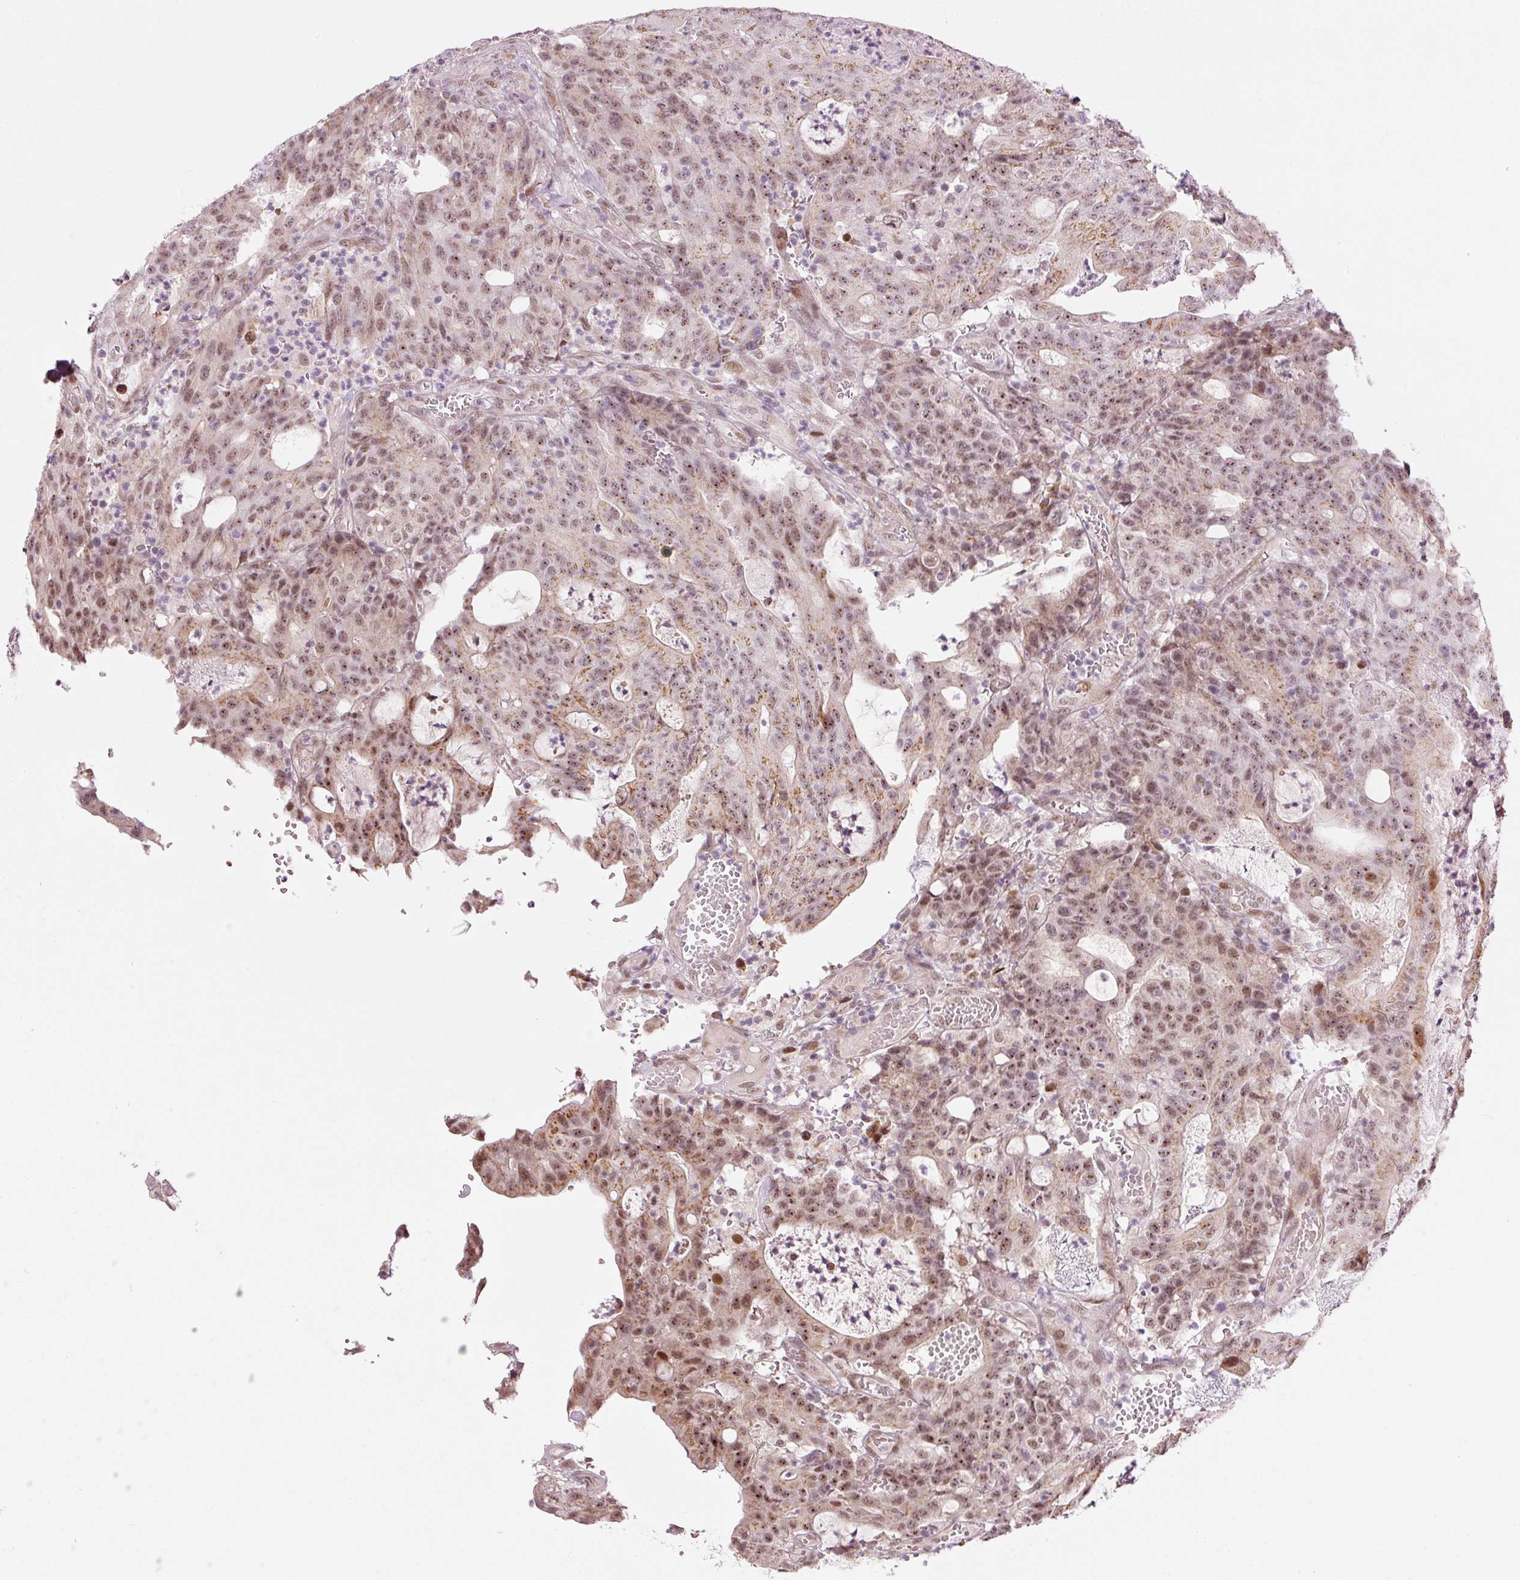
{"staining": {"intensity": "moderate", "quantity": ">75%", "location": "cytoplasmic/membranous,nuclear"}, "tissue": "colorectal cancer", "cell_type": "Tumor cells", "image_type": "cancer", "snomed": [{"axis": "morphology", "description": "Adenocarcinoma, NOS"}, {"axis": "topography", "description": "Colon"}], "caption": "Protein staining of colorectal adenocarcinoma tissue demonstrates moderate cytoplasmic/membranous and nuclear expression in about >75% of tumor cells.", "gene": "ANKRD20A1", "patient": {"sex": "male", "age": 83}}